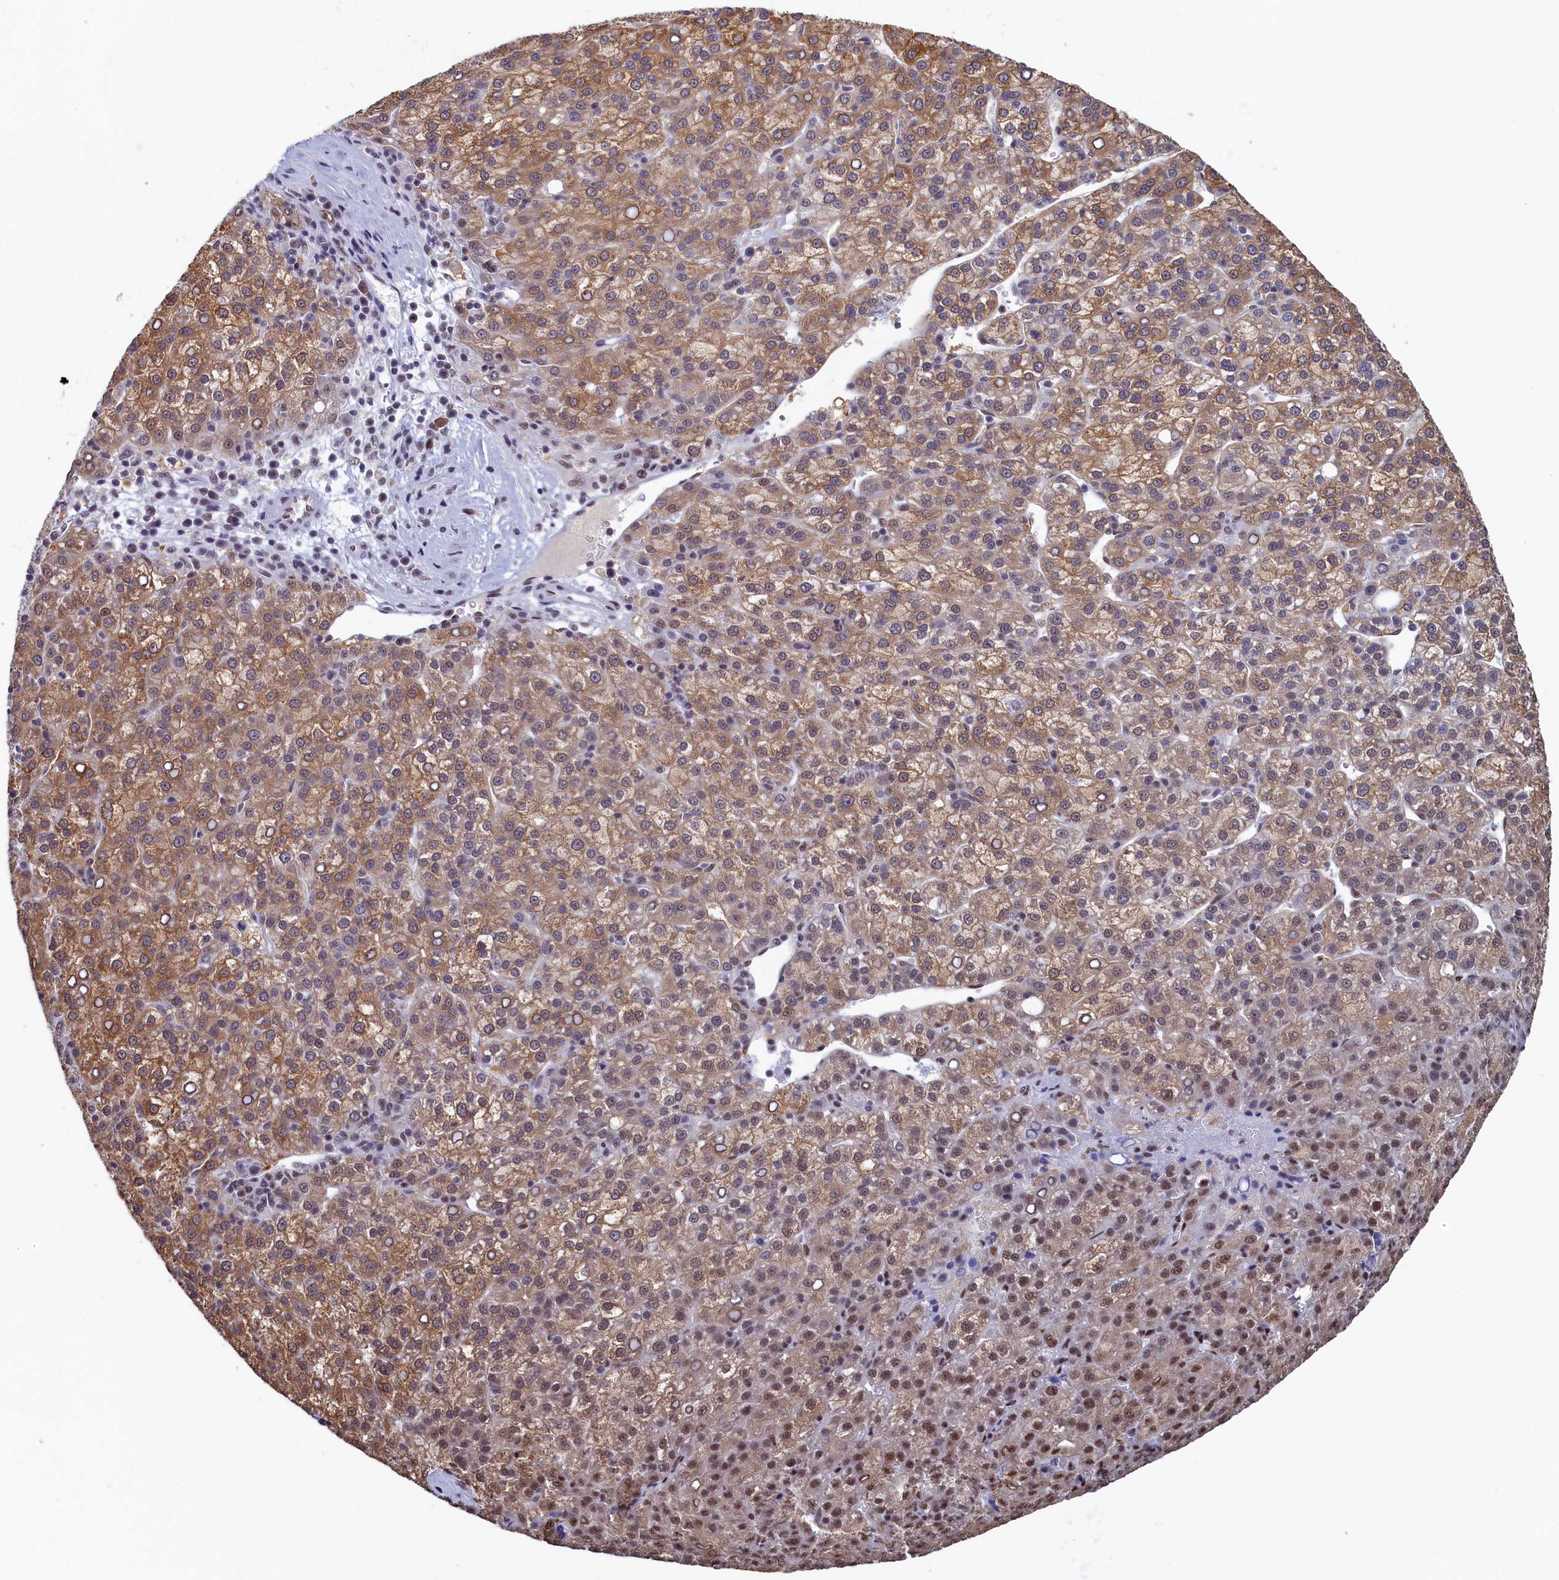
{"staining": {"intensity": "moderate", "quantity": ">75%", "location": "cytoplasmic/membranous,nuclear"}, "tissue": "liver cancer", "cell_type": "Tumor cells", "image_type": "cancer", "snomed": [{"axis": "morphology", "description": "Carcinoma, Hepatocellular, NOS"}, {"axis": "topography", "description": "Liver"}], "caption": "A high-resolution micrograph shows immunohistochemistry (IHC) staining of liver cancer, which displays moderate cytoplasmic/membranous and nuclear expression in approximately >75% of tumor cells. (IHC, brightfield microscopy, high magnification).", "gene": "MOSPD3", "patient": {"sex": "female", "age": 58}}